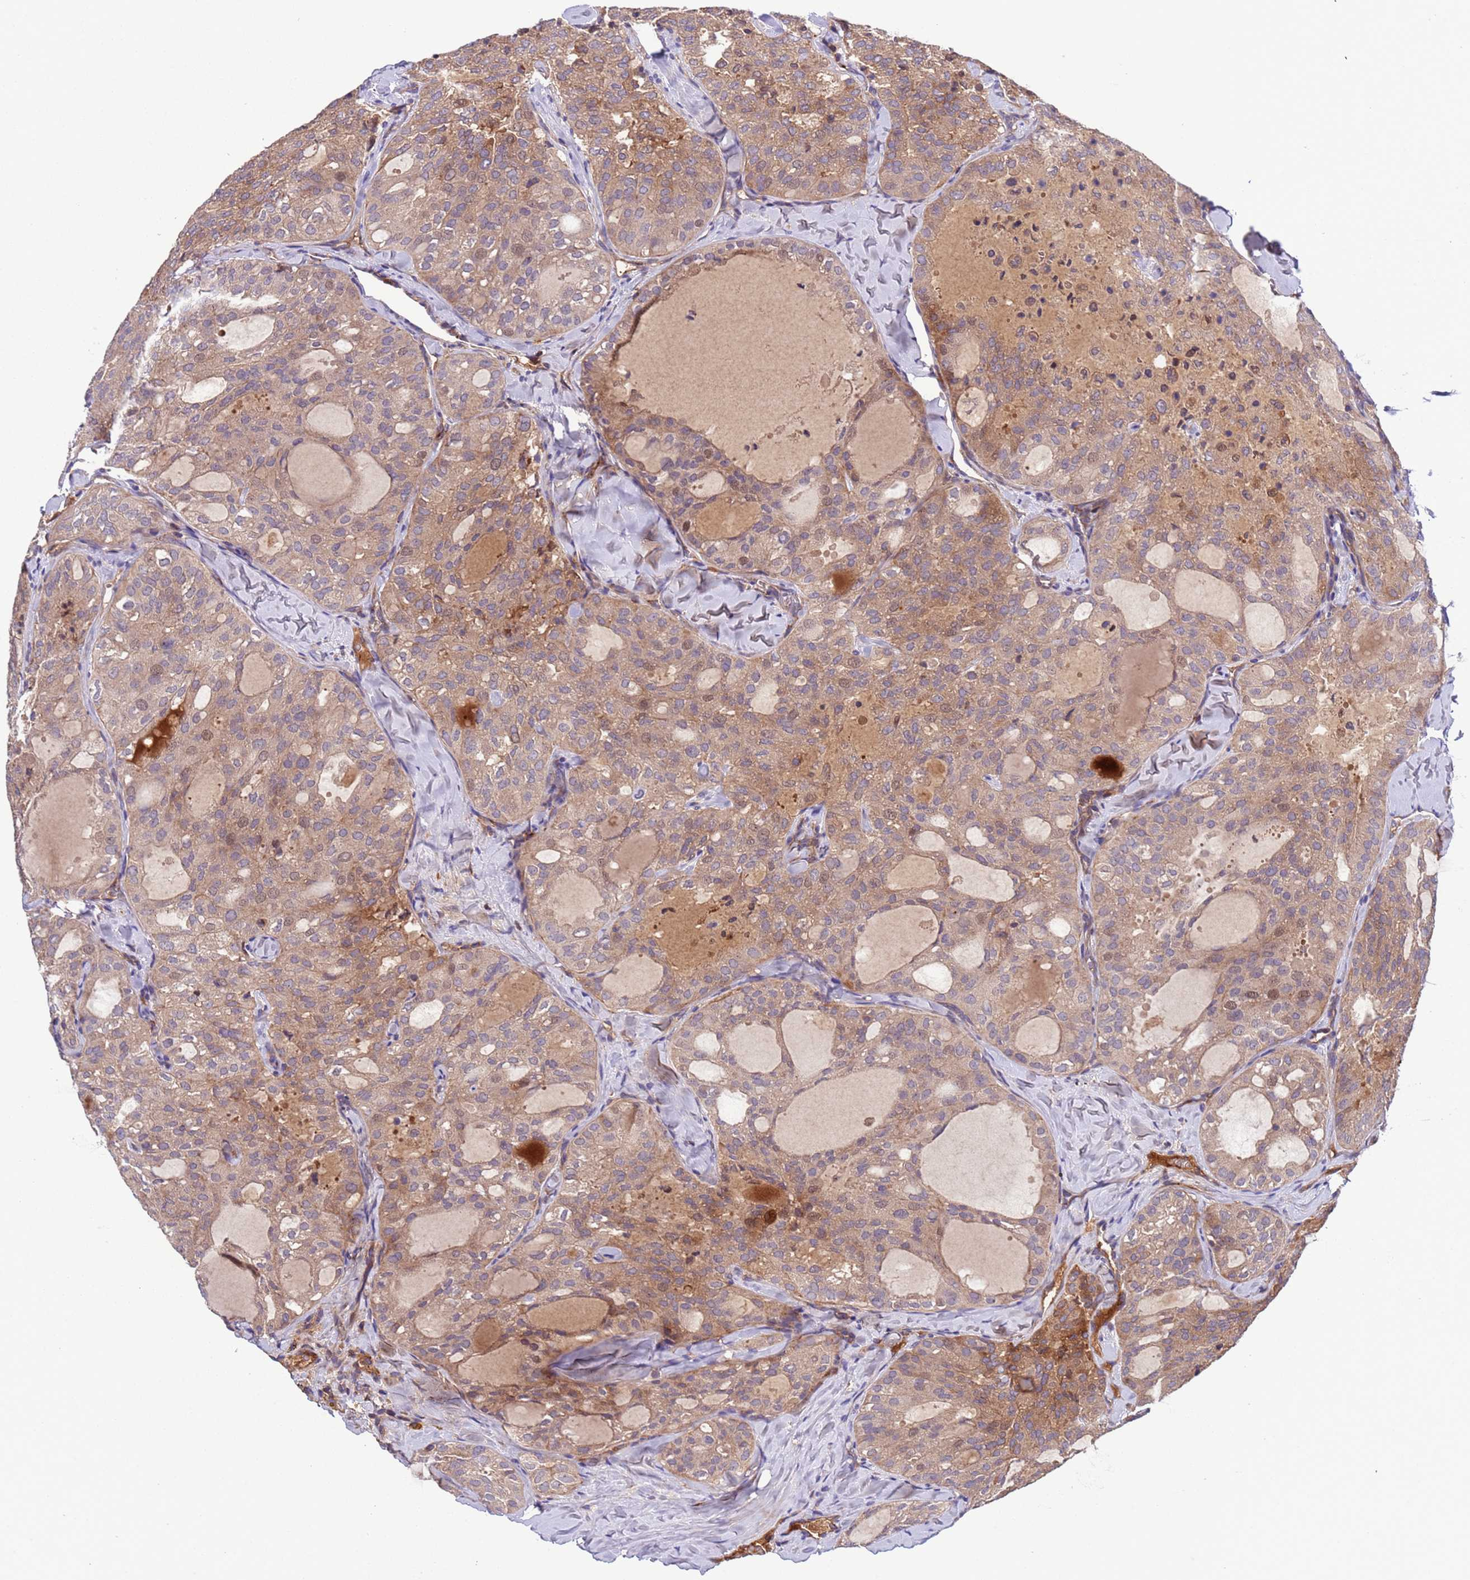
{"staining": {"intensity": "moderate", "quantity": "25%-75%", "location": "cytoplasmic/membranous"}, "tissue": "thyroid cancer", "cell_type": "Tumor cells", "image_type": "cancer", "snomed": [{"axis": "morphology", "description": "Follicular adenoma carcinoma, NOS"}, {"axis": "topography", "description": "Thyroid gland"}], "caption": "Human thyroid cancer (follicular adenoma carcinoma) stained with a protein marker shows moderate staining in tumor cells.", "gene": "PARP16", "patient": {"sex": "male", "age": 75}}